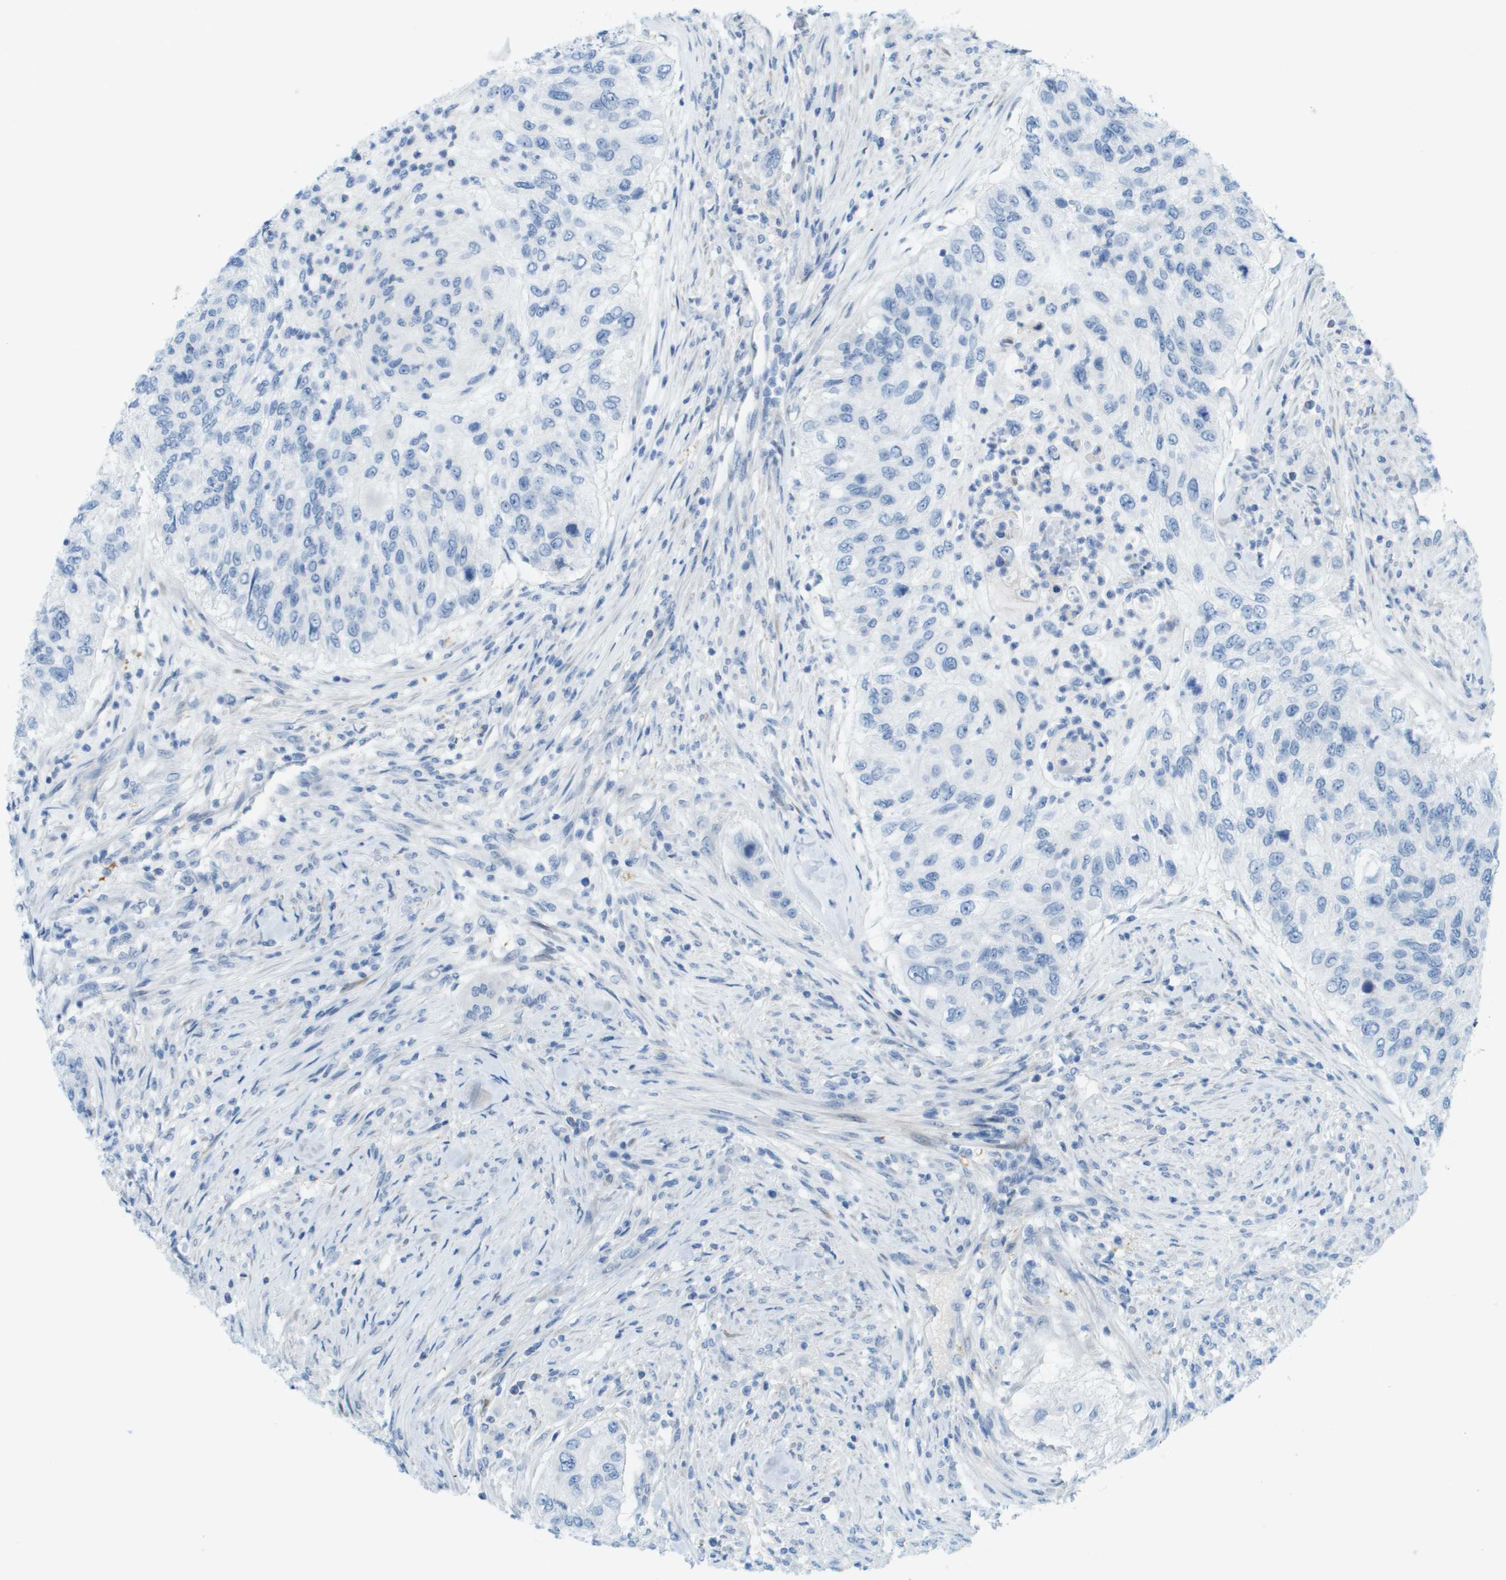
{"staining": {"intensity": "negative", "quantity": "none", "location": "none"}, "tissue": "urothelial cancer", "cell_type": "Tumor cells", "image_type": "cancer", "snomed": [{"axis": "morphology", "description": "Urothelial carcinoma, High grade"}, {"axis": "topography", "description": "Urinary bladder"}], "caption": "Immunohistochemistry histopathology image of urothelial cancer stained for a protein (brown), which demonstrates no staining in tumor cells. (Immunohistochemistry, brightfield microscopy, high magnification).", "gene": "CUL9", "patient": {"sex": "female", "age": 60}}